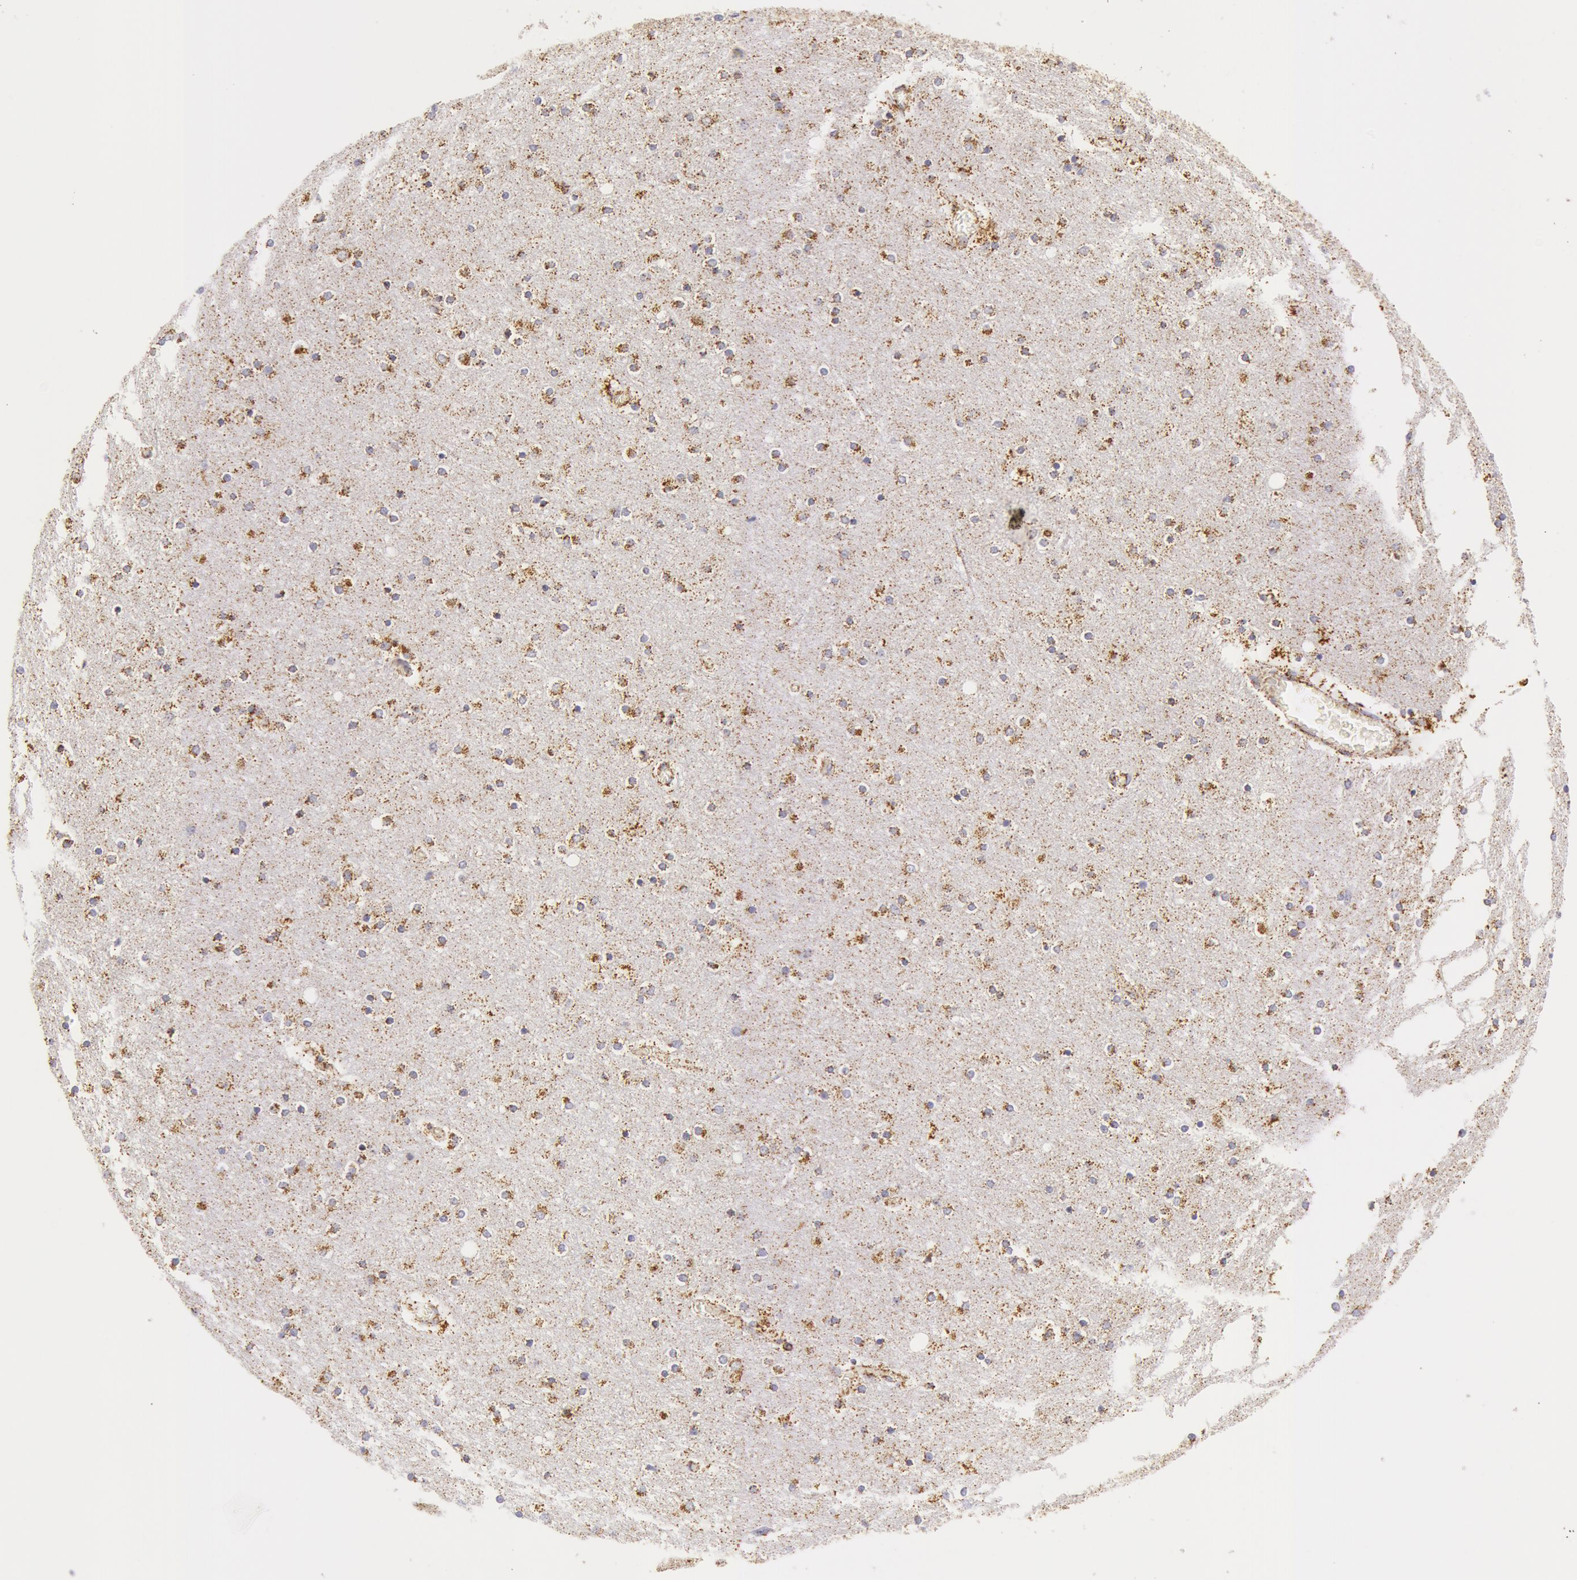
{"staining": {"intensity": "weak", "quantity": ">75%", "location": "cytoplasmic/membranous"}, "tissue": "cerebral cortex", "cell_type": "Endothelial cells", "image_type": "normal", "snomed": [{"axis": "morphology", "description": "Normal tissue, NOS"}, {"axis": "topography", "description": "Cerebral cortex"}], "caption": "IHC micrograph of normal cerebral cortex: human cerebral cortex stained using immunohistochemistry demonstrates low levels of weak protein expression localized specifically in the cytoplasmic/membranous of endothelial cells, appearing as a cytoplasmic/membranous brown color.", "gene": "ATP5F1B", "patient": {"sex": "female", "age": 54}}